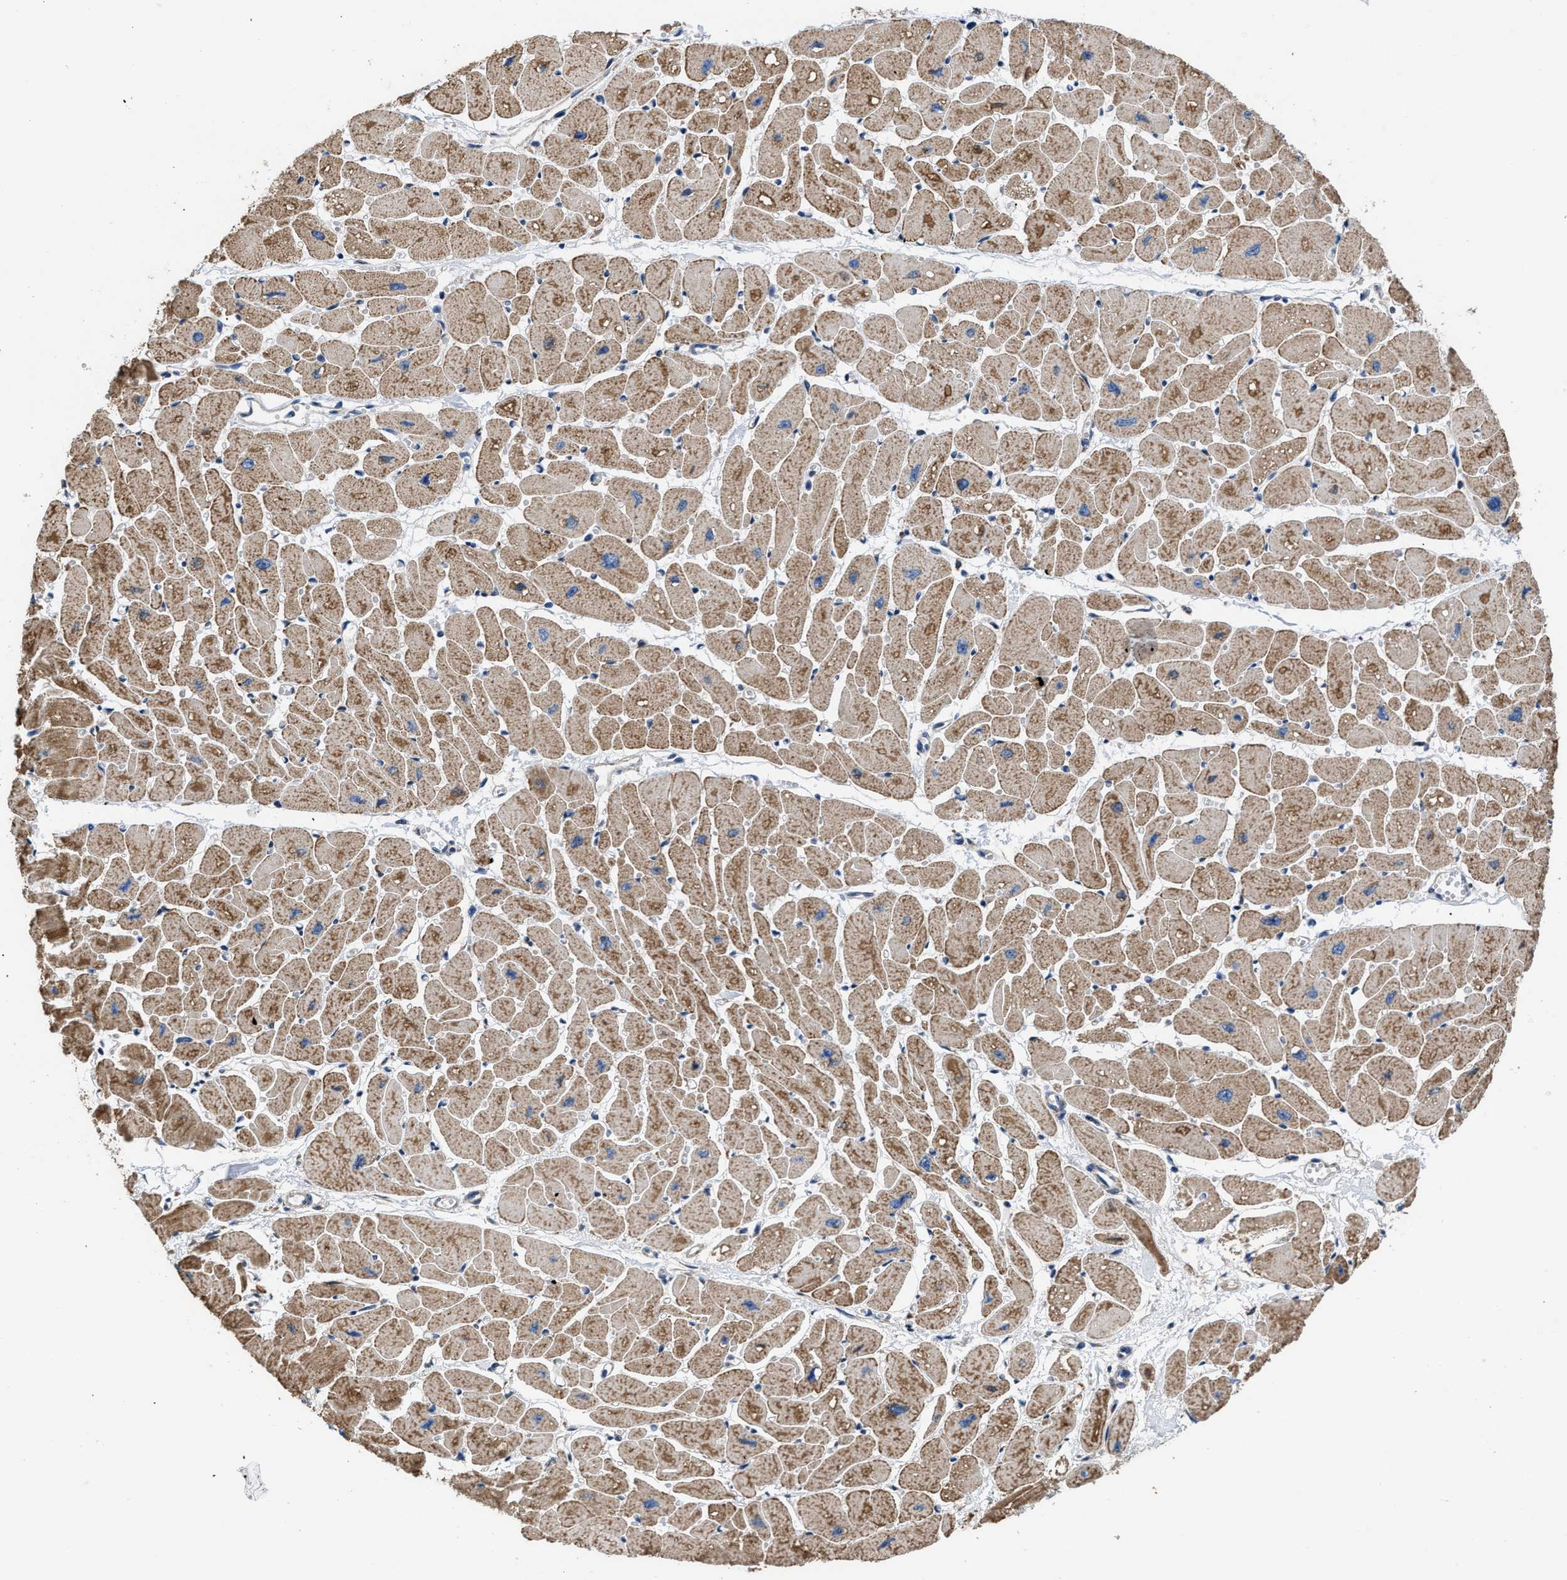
{"staining": {"intensity": "moderate", "quantity": ">75%", "location": "cytoplasmic/membranous"}, "tissue": "heart muscle", "cell_type": "Cardiomyocytes", "image_type": "normal", "snomed": [{"axis": "morphology", "description": "Normal tissue, NOS"}, {"axis": "topography", "description": "Heart"}], "caption": "Brown immunohistochemical staining in unremarkable heart muscle shows moderate cytoplasmic/membranous staining in about >75% of cardiomyocytes.", "gene": "CEP128", "patient": {"sex": "female", "age": 54}}